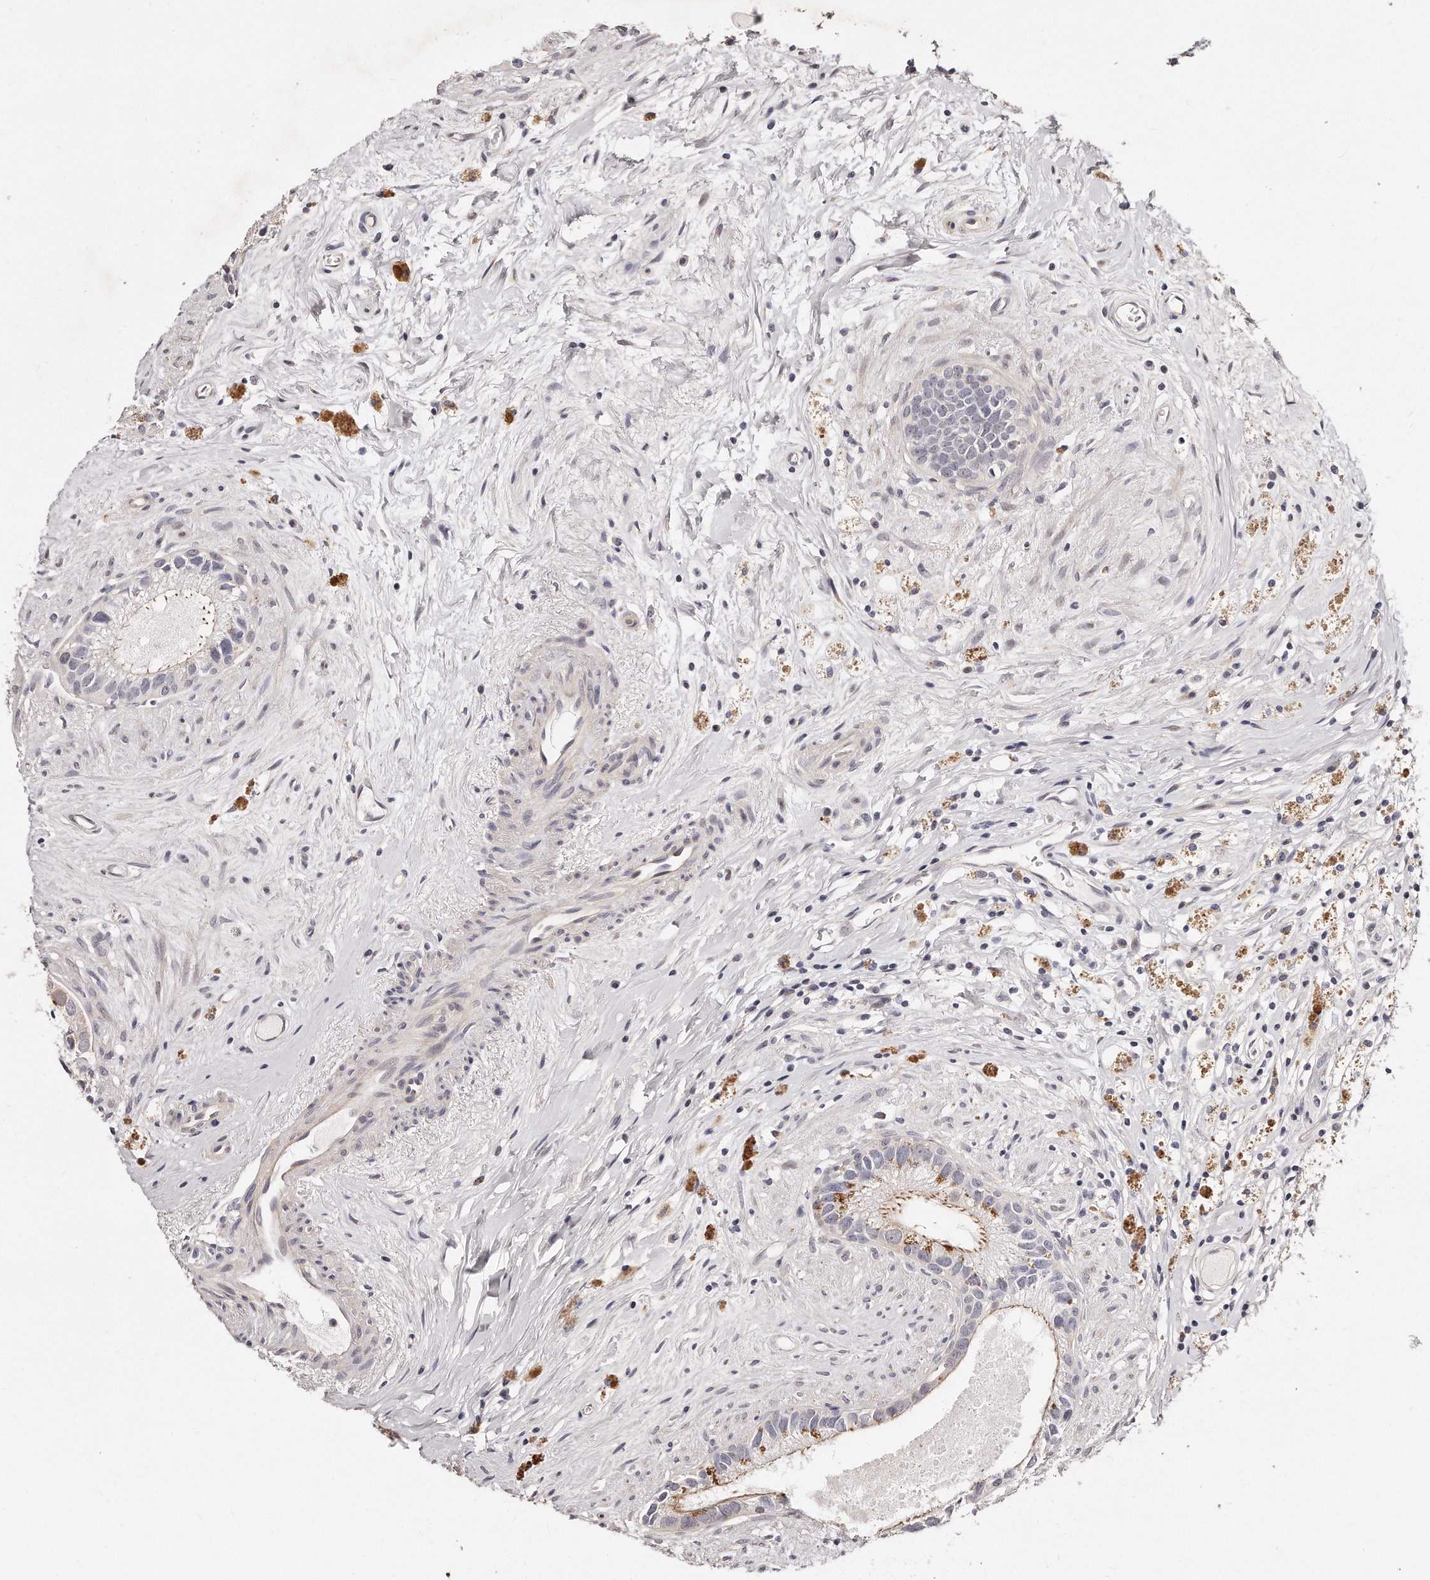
{"staining": {"intensity": "weak", "quantity": "25%-75%", "location": "cytoplasmic/membranous"}, "tissue": "epididymis", "cell_type": "Glandular cells", "image_type": "normal", "snomed": [{"axis": "morphology", "description": "Normal tissue, NOS"}, {"axis": "topography", "description": "Epididymis"}], "caption": "A high-resolution micrograph shows IHC staining of unremarkable epididymis, which demonstrates weak cytoplasmic/membranous positivity in approximately 25%-75% of glandular cells. The staining was performed using DAB to visualize the protein expression in brown, while the nuclei were stained in blue with hematoxylin (Magnification: 20x).", "gene": "CASZ1", "patient": {"sex": "male", "age": 80}}